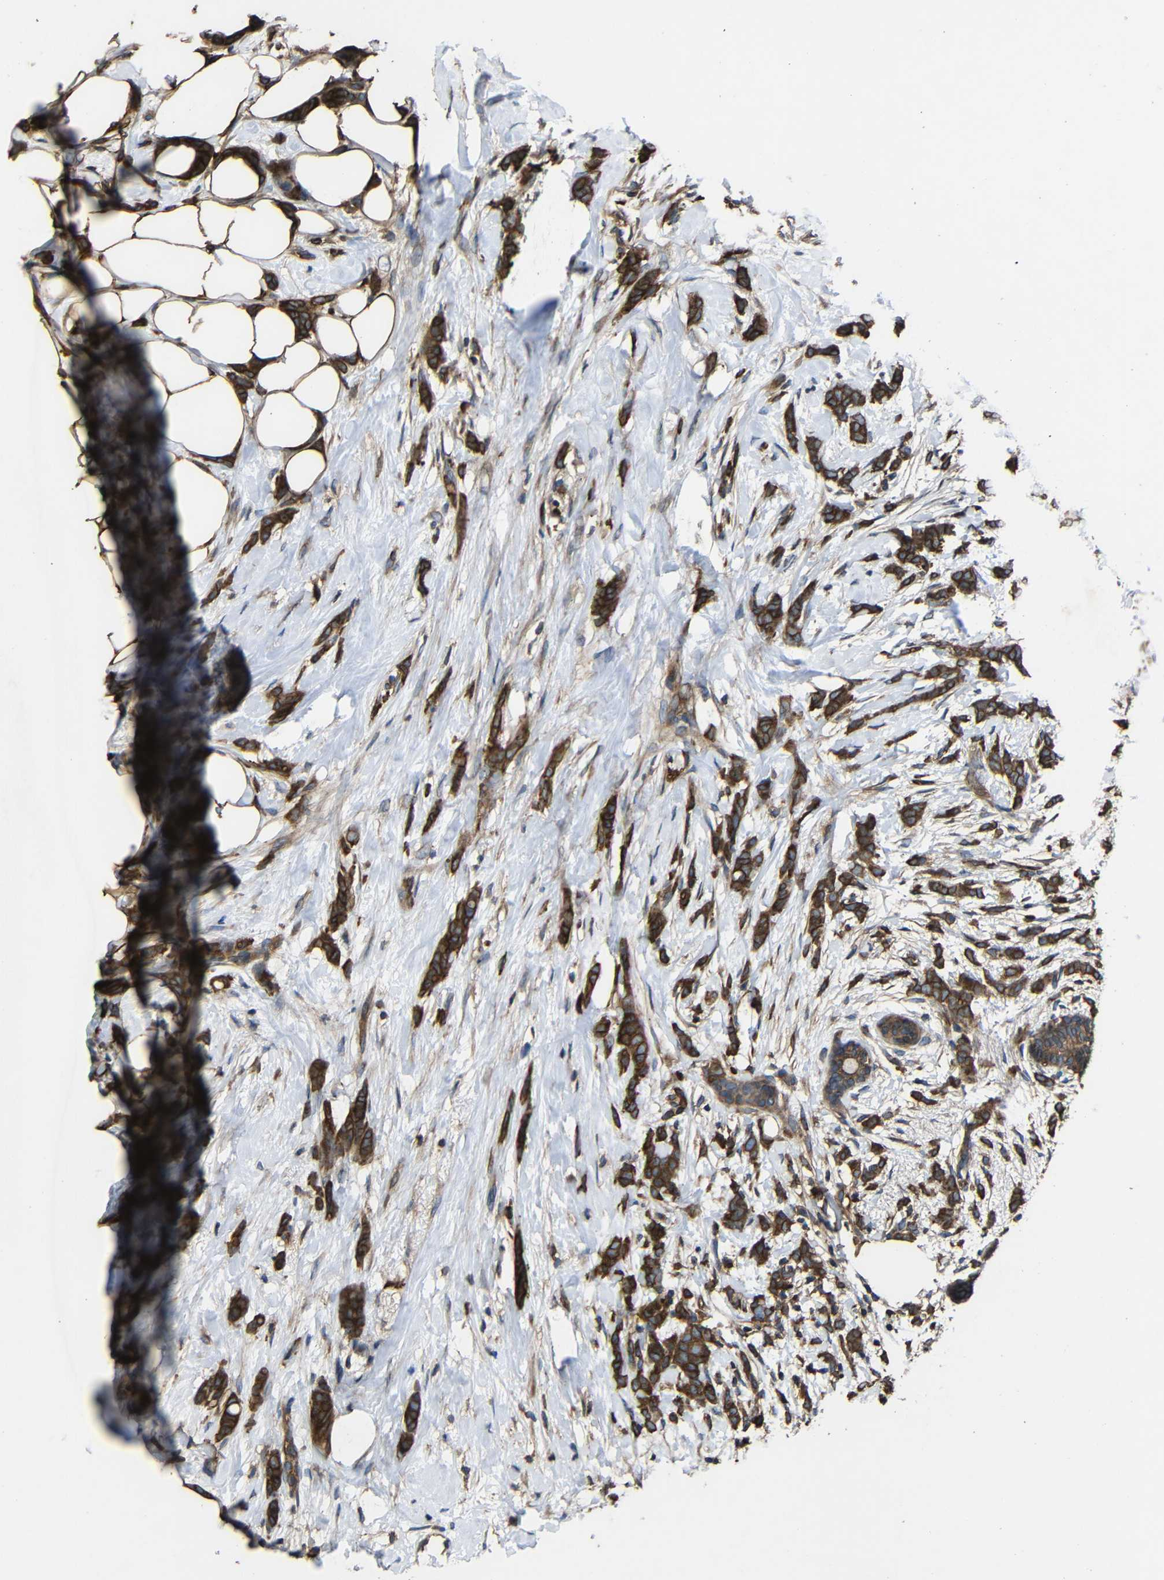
{"staining": {"intensity": "strong", "quantity": ">75%", "location": "cytoplasmic/membranous"}, "tissue": "breast cancer", "cell_type": "Tumor cells", "image_type": "cancer", "snomed": [{"axis": "morphology", "description": "Lobular carcinoma, in situ"}, {"axis": "morphology", "description": "Lobular carcinoma"}, {"axis": "topography", "description": "Breast"}], "caption": "Breast lobular carcinoma in situ tissue displays strong cytoplasmic/membranous positivity in about >75% of tumor cells The staining was performed using DAB (3,3'-diaminobenzidine), with brown indicating positive protein expression. Nuclei are stained blue with hematoxylin.", "gene": "TREM2", "patient": {"sex": "female", "age": 41}}